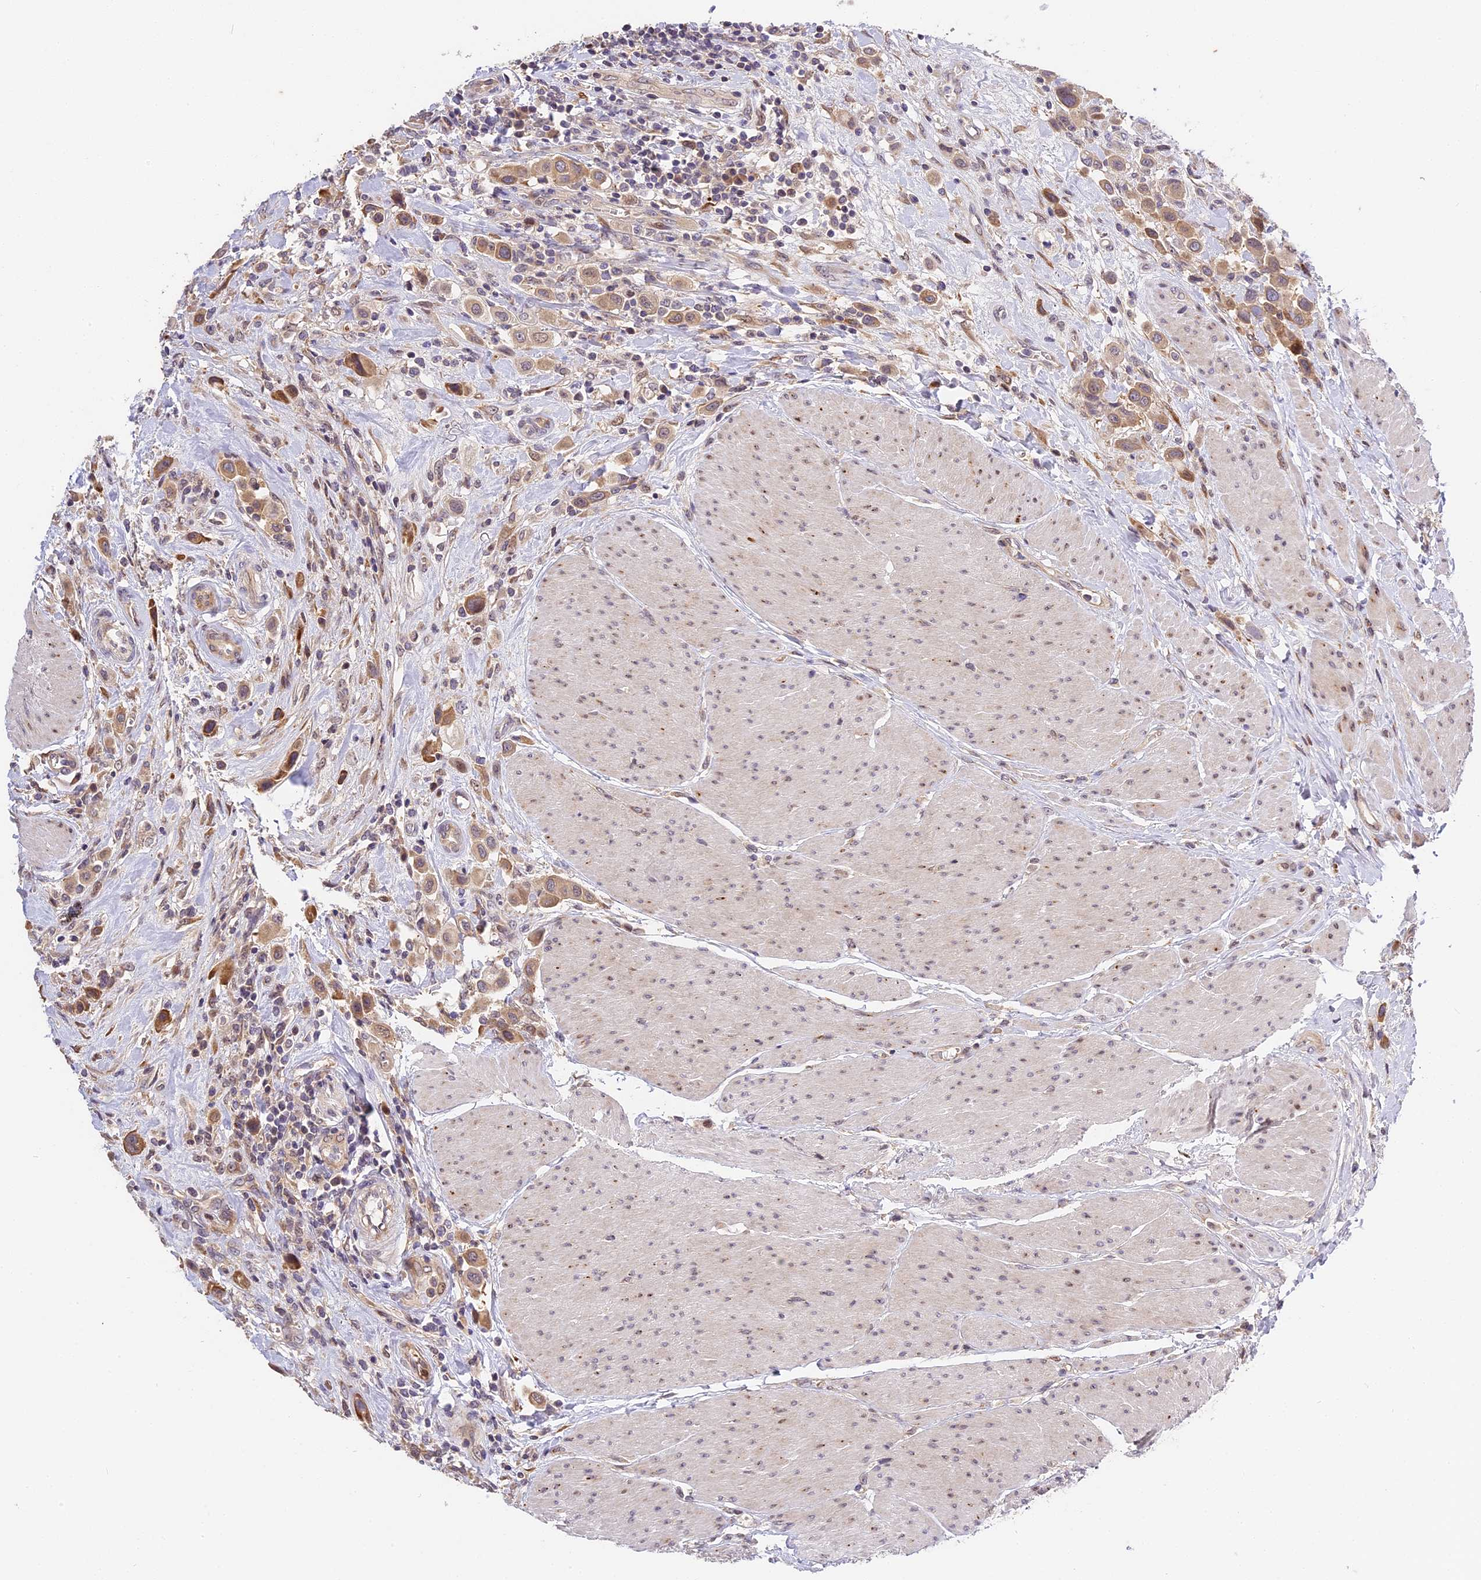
{"staining": {"intensity": "moderate", "quantity": ">75%", "location": "cytoplasmic/membranous"}, "tissue": "urothelial cancer", "cell_type": "Tumor cells", "image_type": "cancer", "snomed": [{"axis": "morphology", "description": "Urothelial carcinoma, High grade"}, {"axis": "topography", "description": "Urinary bladder"}], "caption": "Urothelial cancer tissue displays moderate cytoplasmic/membranous positivity in approximately >75% of tumor cells, visualized by immunohistochemistry.", "gene": "BSCL2", "patient": {"sex": "male", "age": 50}}